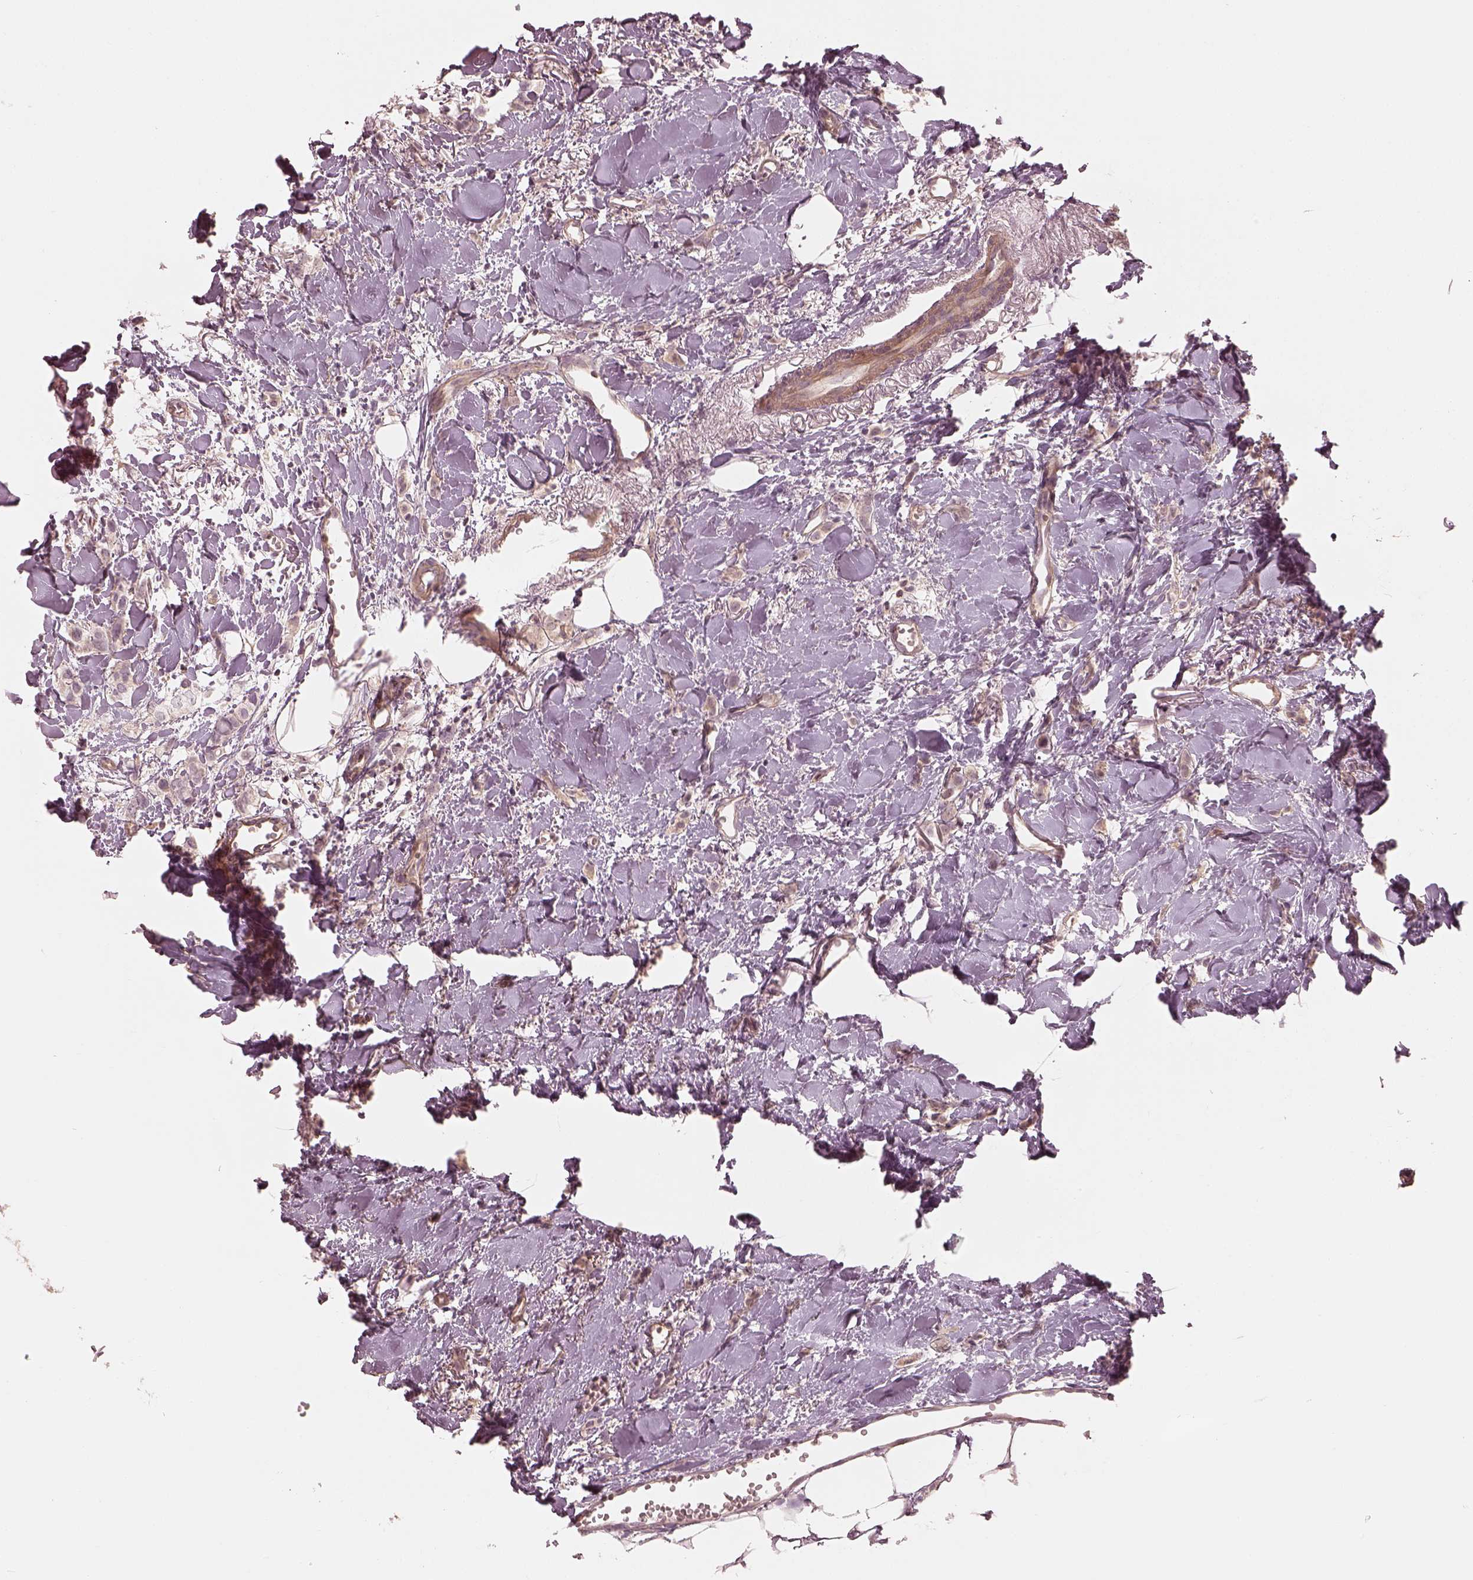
{"staining": {"intensity": "negative", "quantity": "none", "location": "none"}, "tissue": "breast cancer", "cell_type": "Tumor cells", "image_type": "cancer", "snomed": [{"axis": "morphology", "description": "Duct carcinoma"}, {"axis": "topography", "description": "Breast"}], "caption": "Immunohistochemistry (IHC) of human breast cancer reveals no positivity in tumor cells.", "gene": "FAM107B", "patient": {"sex": "female", "age": 85}}